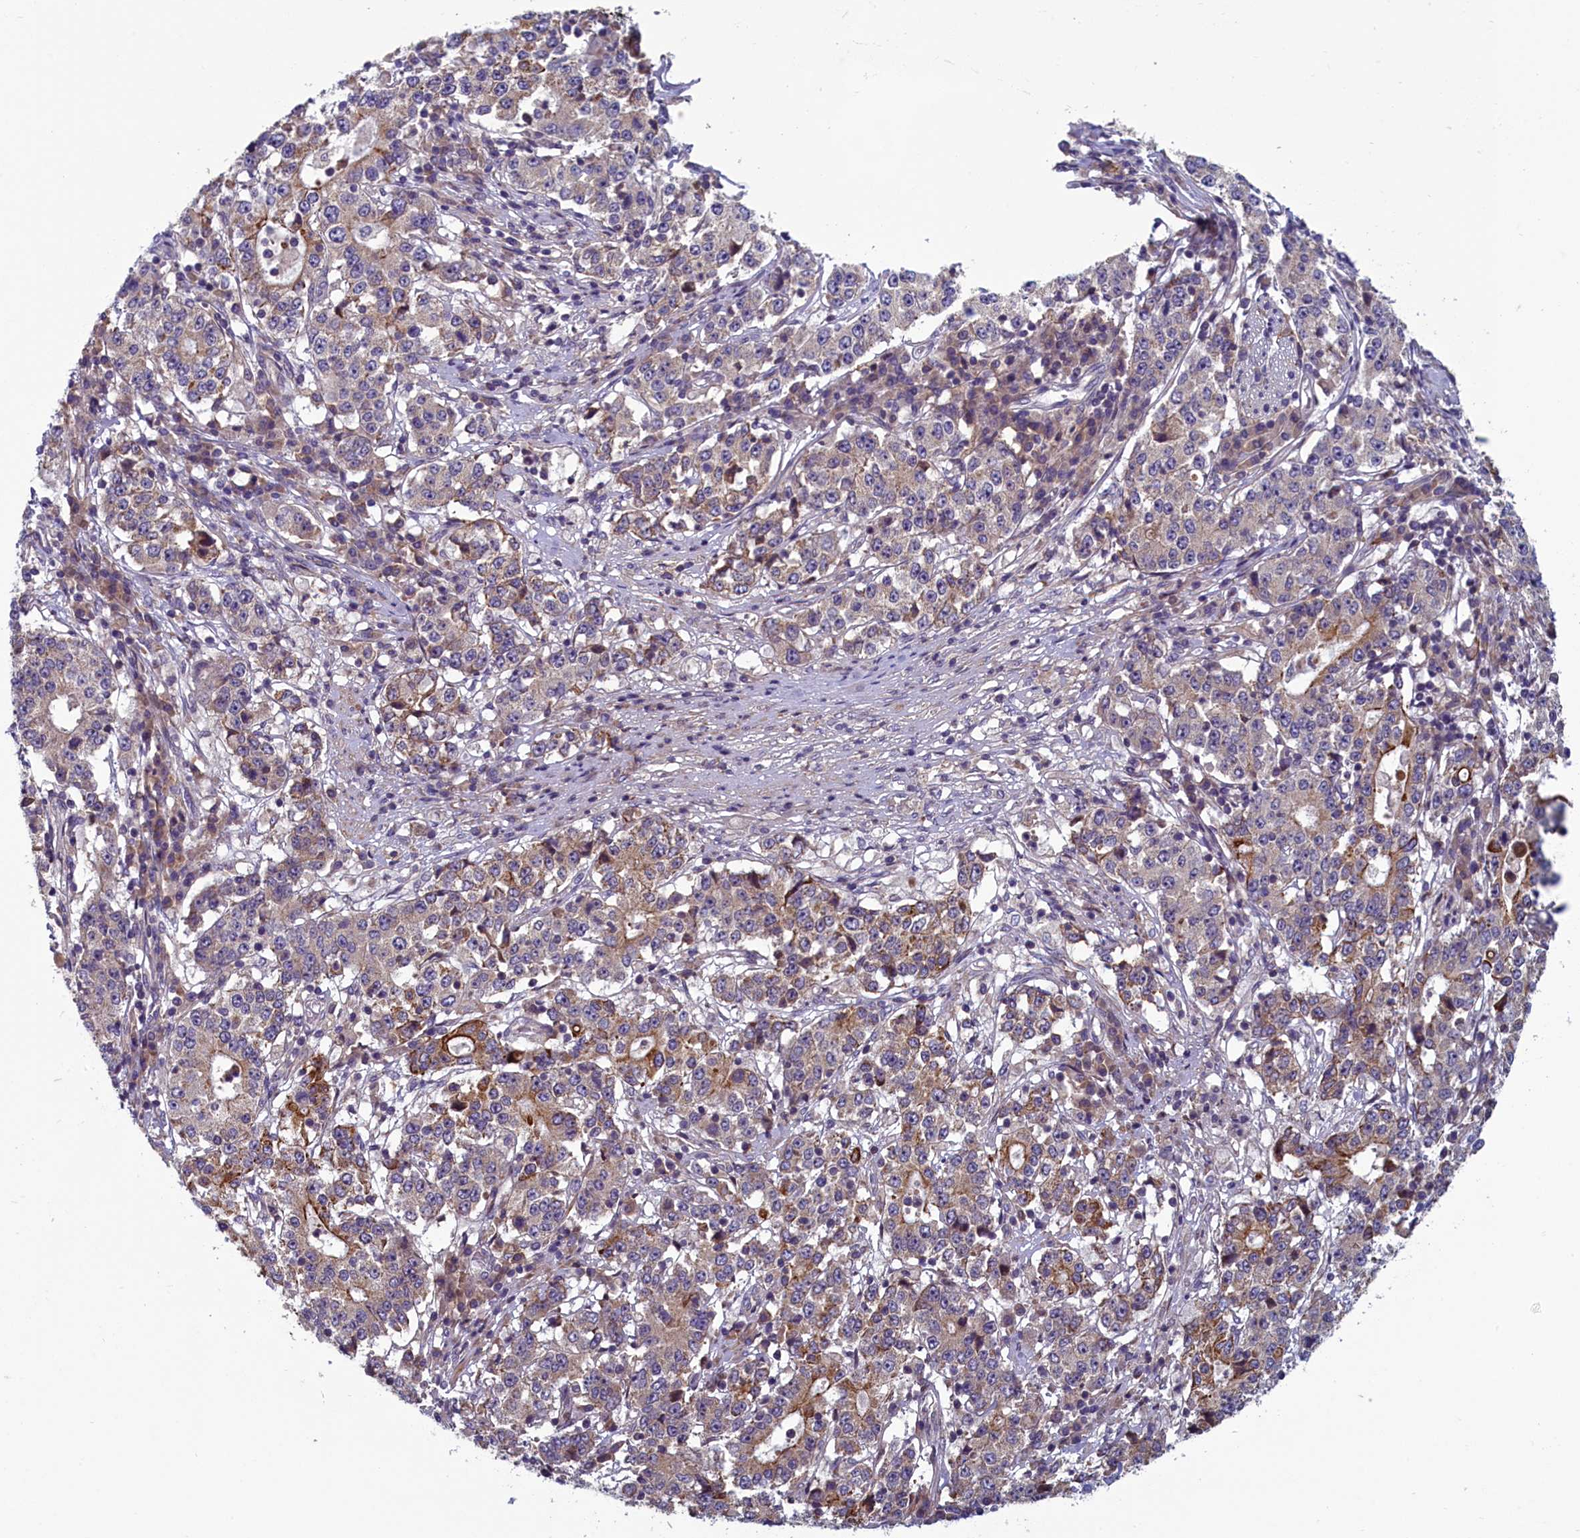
{"staining": {"intensity": "moderate", "quantity": "<25%", "location": "cytoplasmic/membranous"}, "tissue": "stomach cancer", "cell_type": "Tumor cells", "image_type": "cancer", "snomed": [{"axis": "morphology", "description": "Adenocarcinoma, NOS"}, {"axis": "topography", "description": "Stomach"}], "caption": "Protein analysis of stomach cancer (adenocarcinoma) tissue exhibits moderate cytoplasmic/membranous positivity in approximately <25% of tumor cells.", "gene": "ANKRD39", "patient": {"sex": "male", "age": 59}}